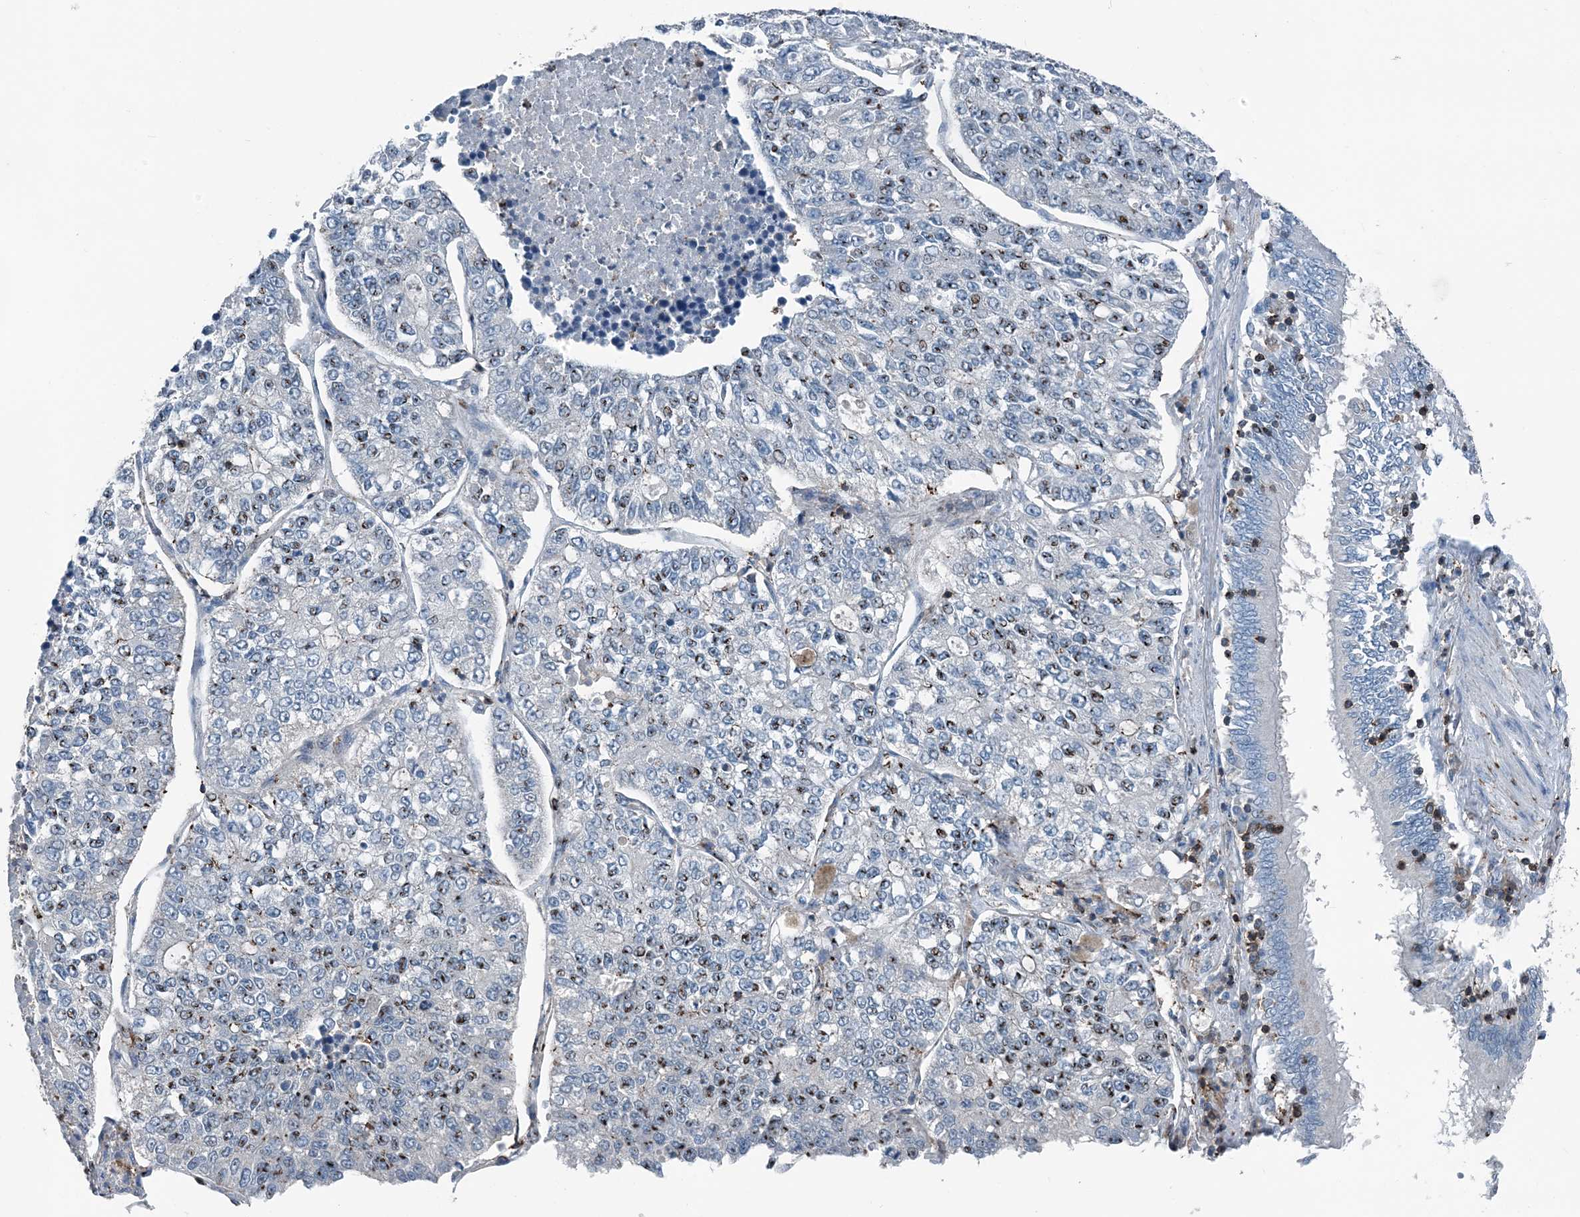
{"staining": {"intensity": "moderate", "quantity": ">75%", "location": "cytoplasmic/membranous"}, "tissue": "lung cancer", "cell_type": "Tumor cells", "image_type": "cancer", "snomed": [{"axis": "morphology", "description": "Adenocarcinoma, NOS"}, {"axis": "topography", "description": "Lung"}], "caption": "This image exhibits lung adenocarcinoma stained with immunohistochemistry (IHC) to label a protein in brown. The cytoplasmic/membranous of tumor cells show moderate positivity for the protein. Nuclei are counter-stained blue.", "gene": "CFL1", "patient": {"sex": "male", "age": 49}}